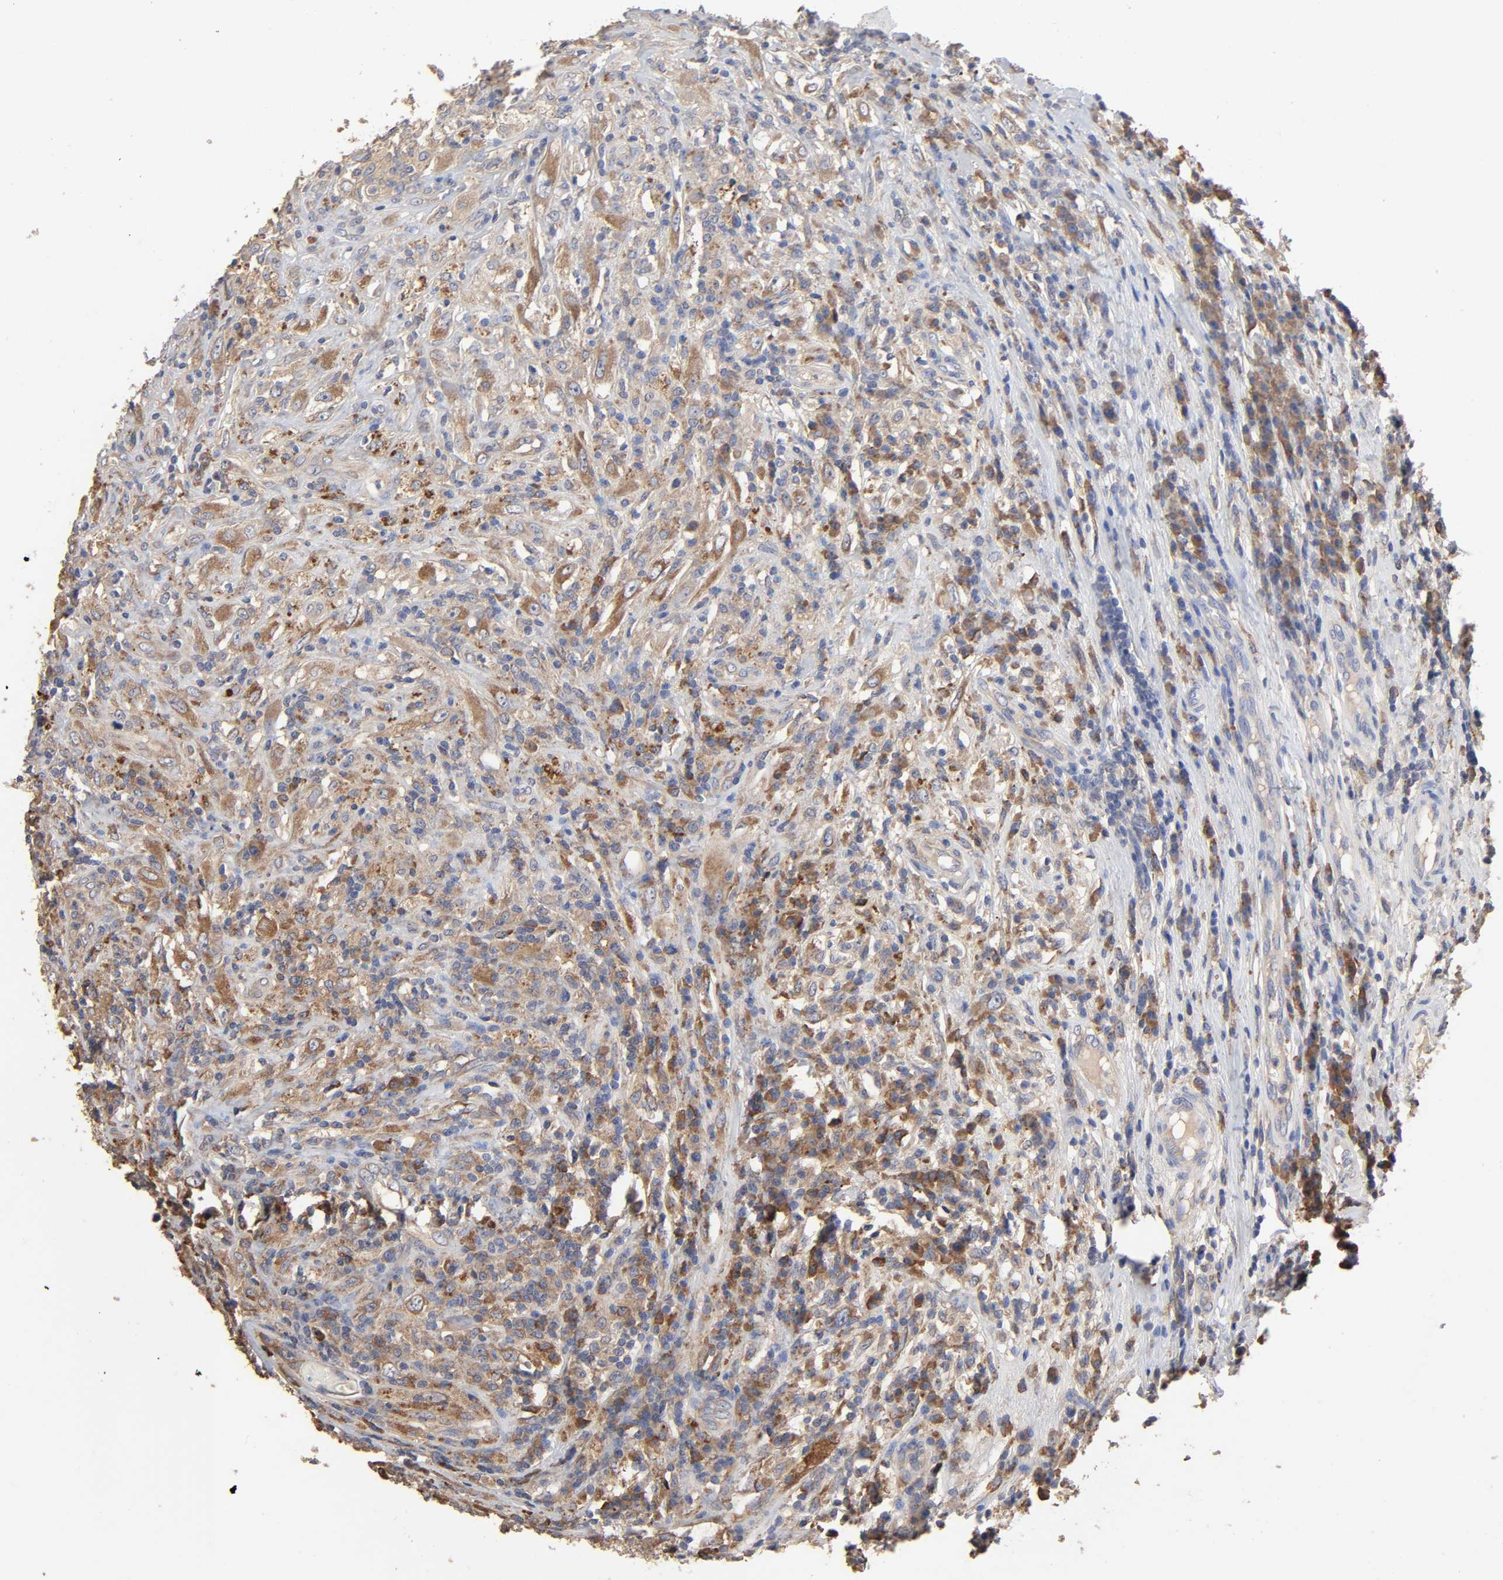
{"staining": {"intensity": "moderate", "quantity": ">75%", "location": "cytoplasmic/membranous"}, "tissue": "testis cancer", "cell_type": "Tumor cells", "image_type": "cancer", "snomed": [{"axis": "morphology", "description": "Necrosis, NOS"}, {"axis": "morphology", "description": "Carcinoma, Embryonal, NOS"}, {"axis": "topography", "description": "Testis"}], "caption": "Immunohistochemical staining of human testis cancer exhibits moderate cytoplasmic/membranous protein positivity in about >75% of tumor cells.", "gene": "EIF4G2", "patient": {"sex": "male", "age": 19}}